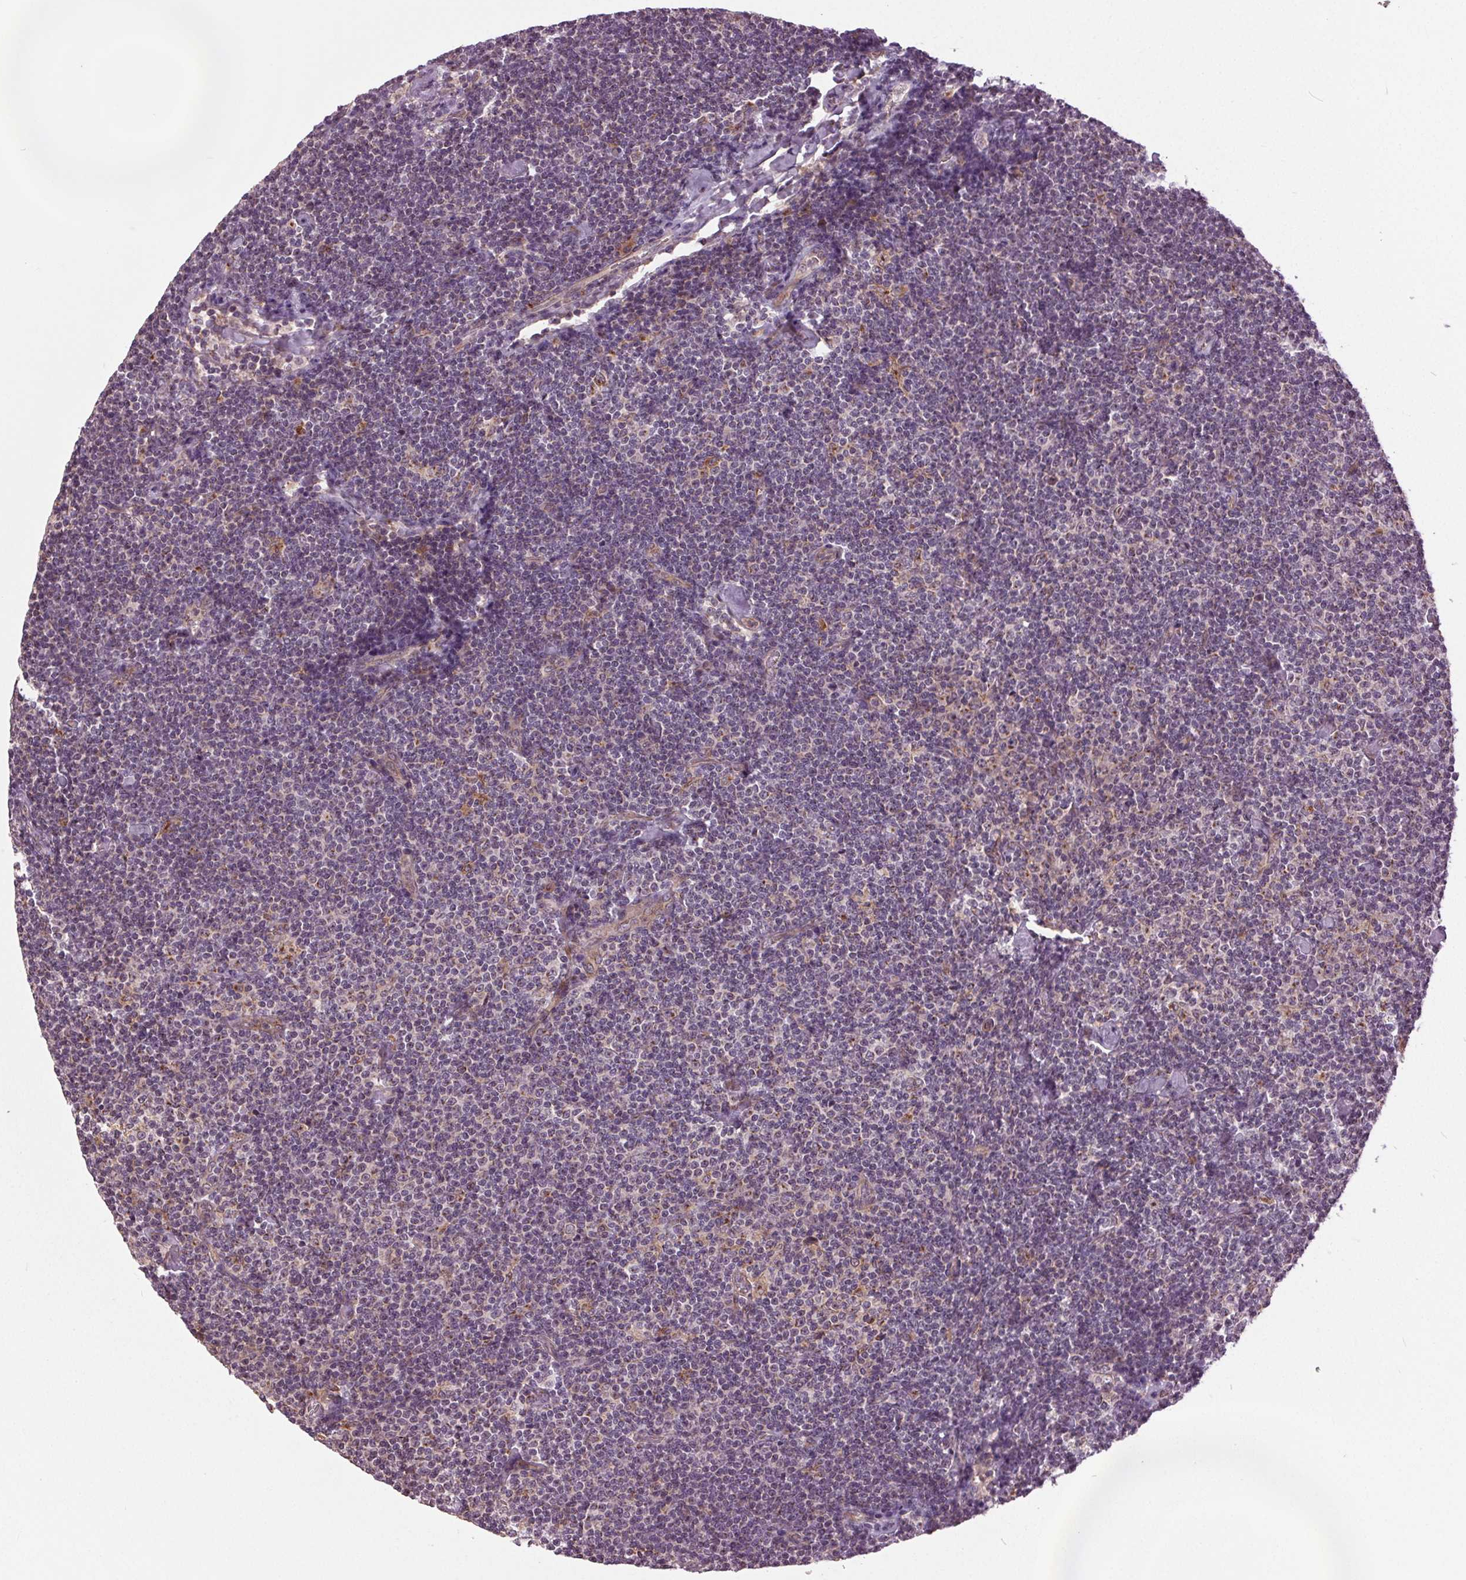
{"staining": {"intensity": "negative", "quantity": "none", "location": "none"}, "tissue": "lymphoma", "cell_type": "Tumor cells", "image_type": "cancer", "snomed": [{"axis": "morphology", "description": "Malignant lymphoma, non-Hodgkin's type, Low grade"}, {"axis": "topography", "description": "Lymph node"}], "caption": "The photomicrograph shows no staining of tumor cells in malignant lymphoma, non-Hodgkin's type (low-grade).", "gene": "BSDC1", "patient": {"sex": "male", "age": 81}}